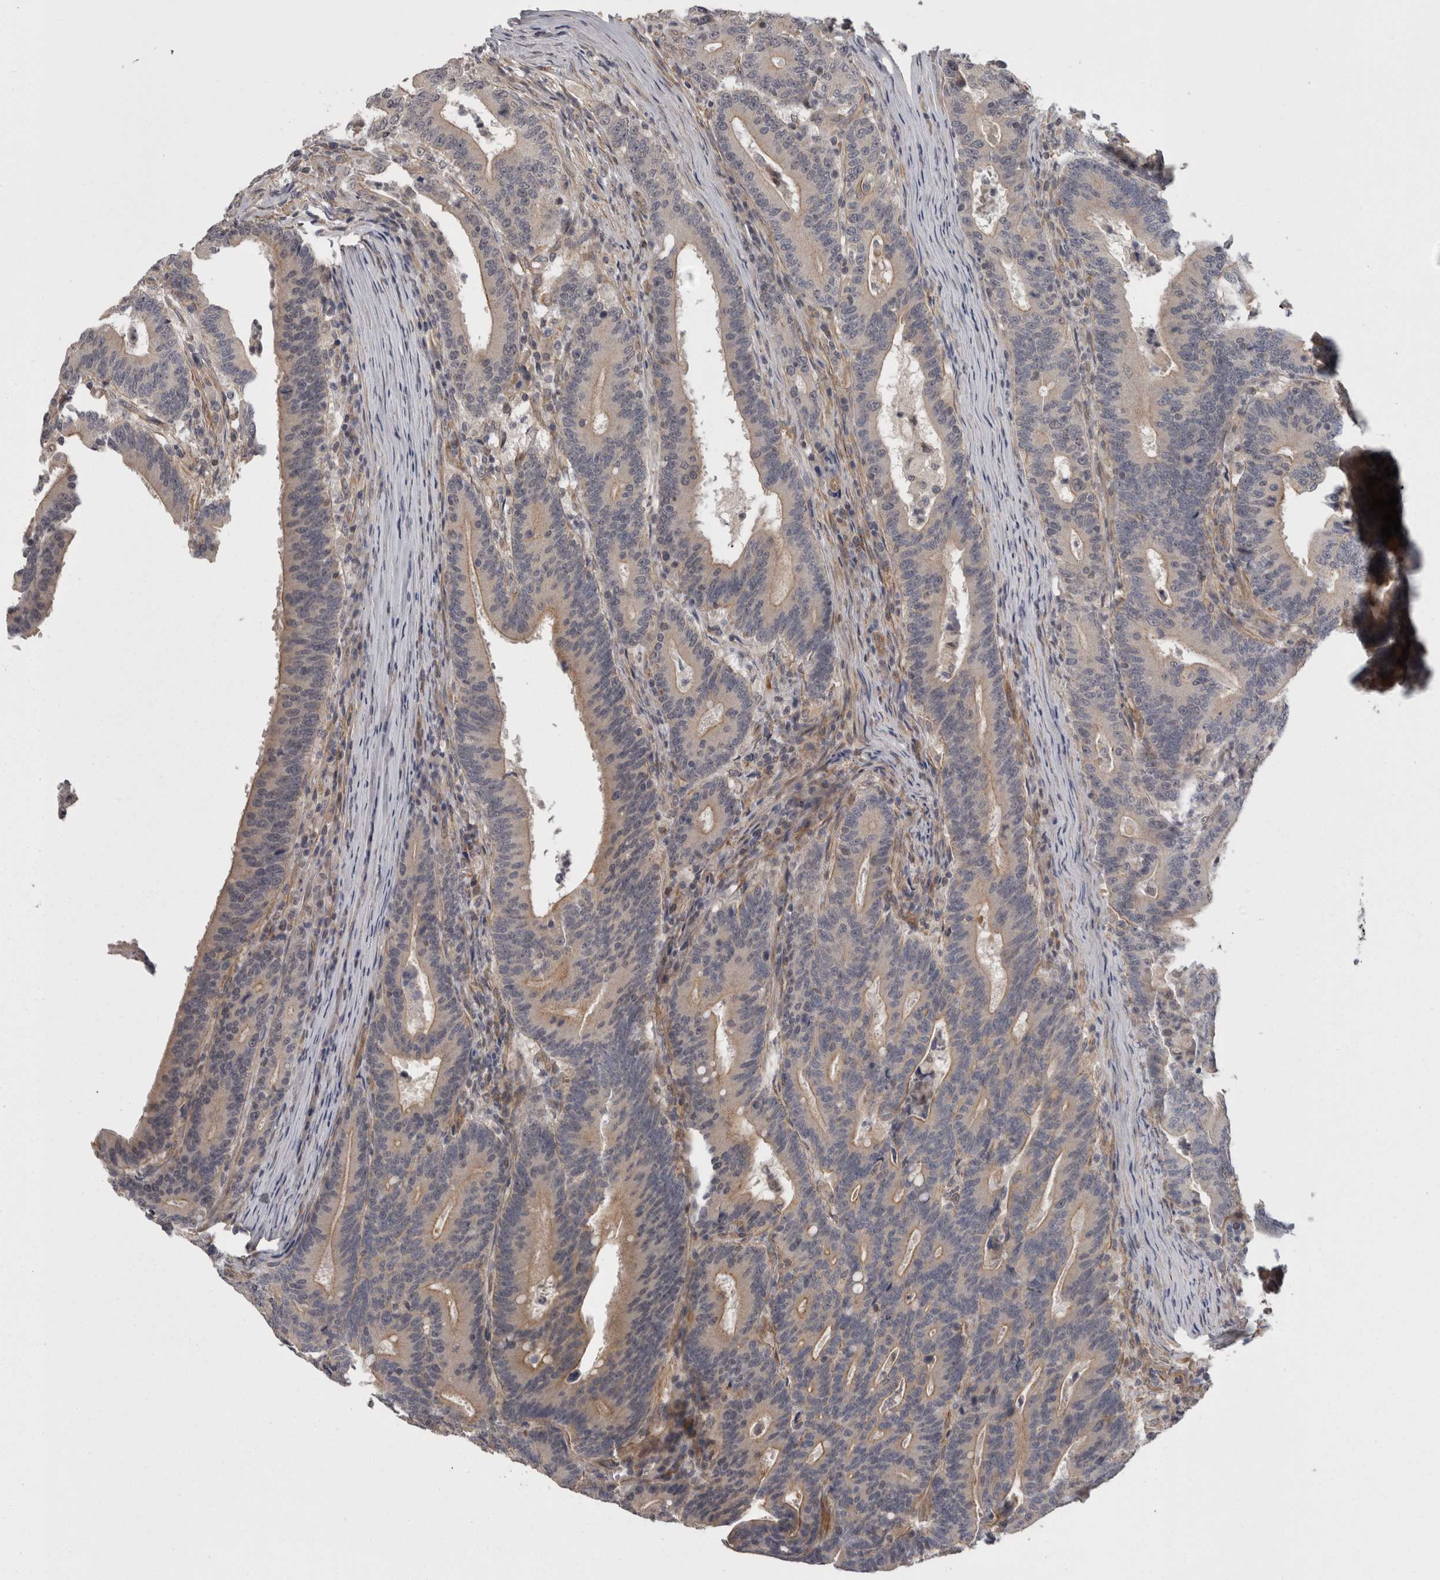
{"staining": {"intensity": "weak", "quantity": "<25%", "location": "cytoplasmic/membranous"}, "tissue": "colorectal cancer", "cell_type": "Tumor cells", "image_type": "cancer", "snomed": [{"axis": "morphology", "description": "Adenocarcinoma, NOS"}, {"axis": "topography", "description": "Colon"}], "caption": "DAB (3,3'-diaminobenzidine) immunohistochemical staining of colorectal cancer reveals no significant staining in tumor cells.", "gene": "RMDN1", "patient": {"sex": "female", "age": 66}}